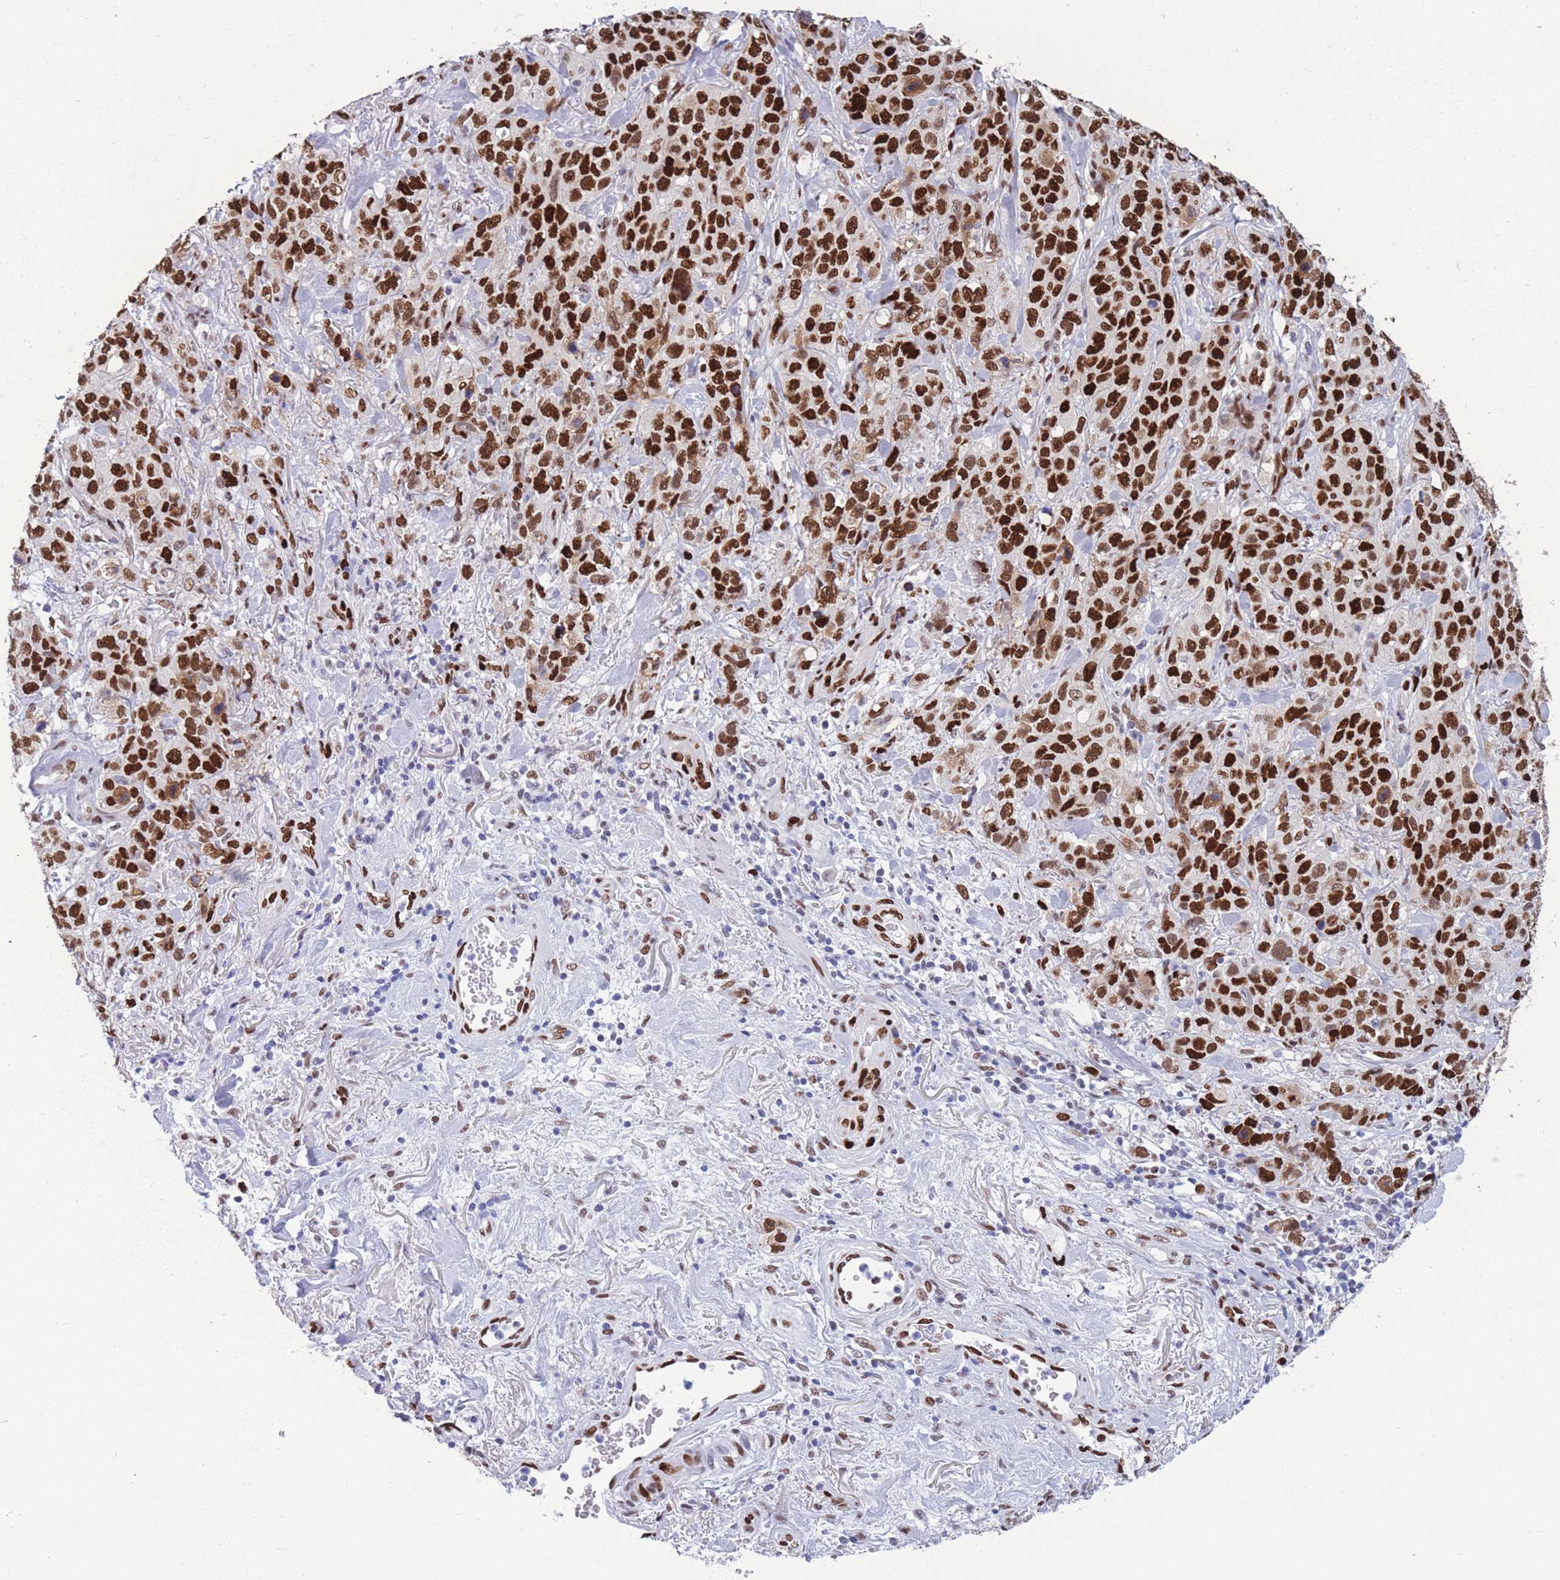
{"staining": {"intensity": "strong", "quantity": ">75%", "location": "nuclear"}, "tissue": "stomach cancer", "cell_type": "Tumor cells", "image_type": "cancer", "snomed": [{"axis": "morphology", "description": "Adenocarcinoma, NOS"}, {"axis": "topography", "description": "Stomach"}], "caption": "A brown stain highlights strong nuclear positivity of a protein in stomach cancer (adenocarcinoma) tumor cells. (IHC, brightfield microscopy, high magnification).", "gene": "NASP", "patient": {"sex": "male", "age": 48}}